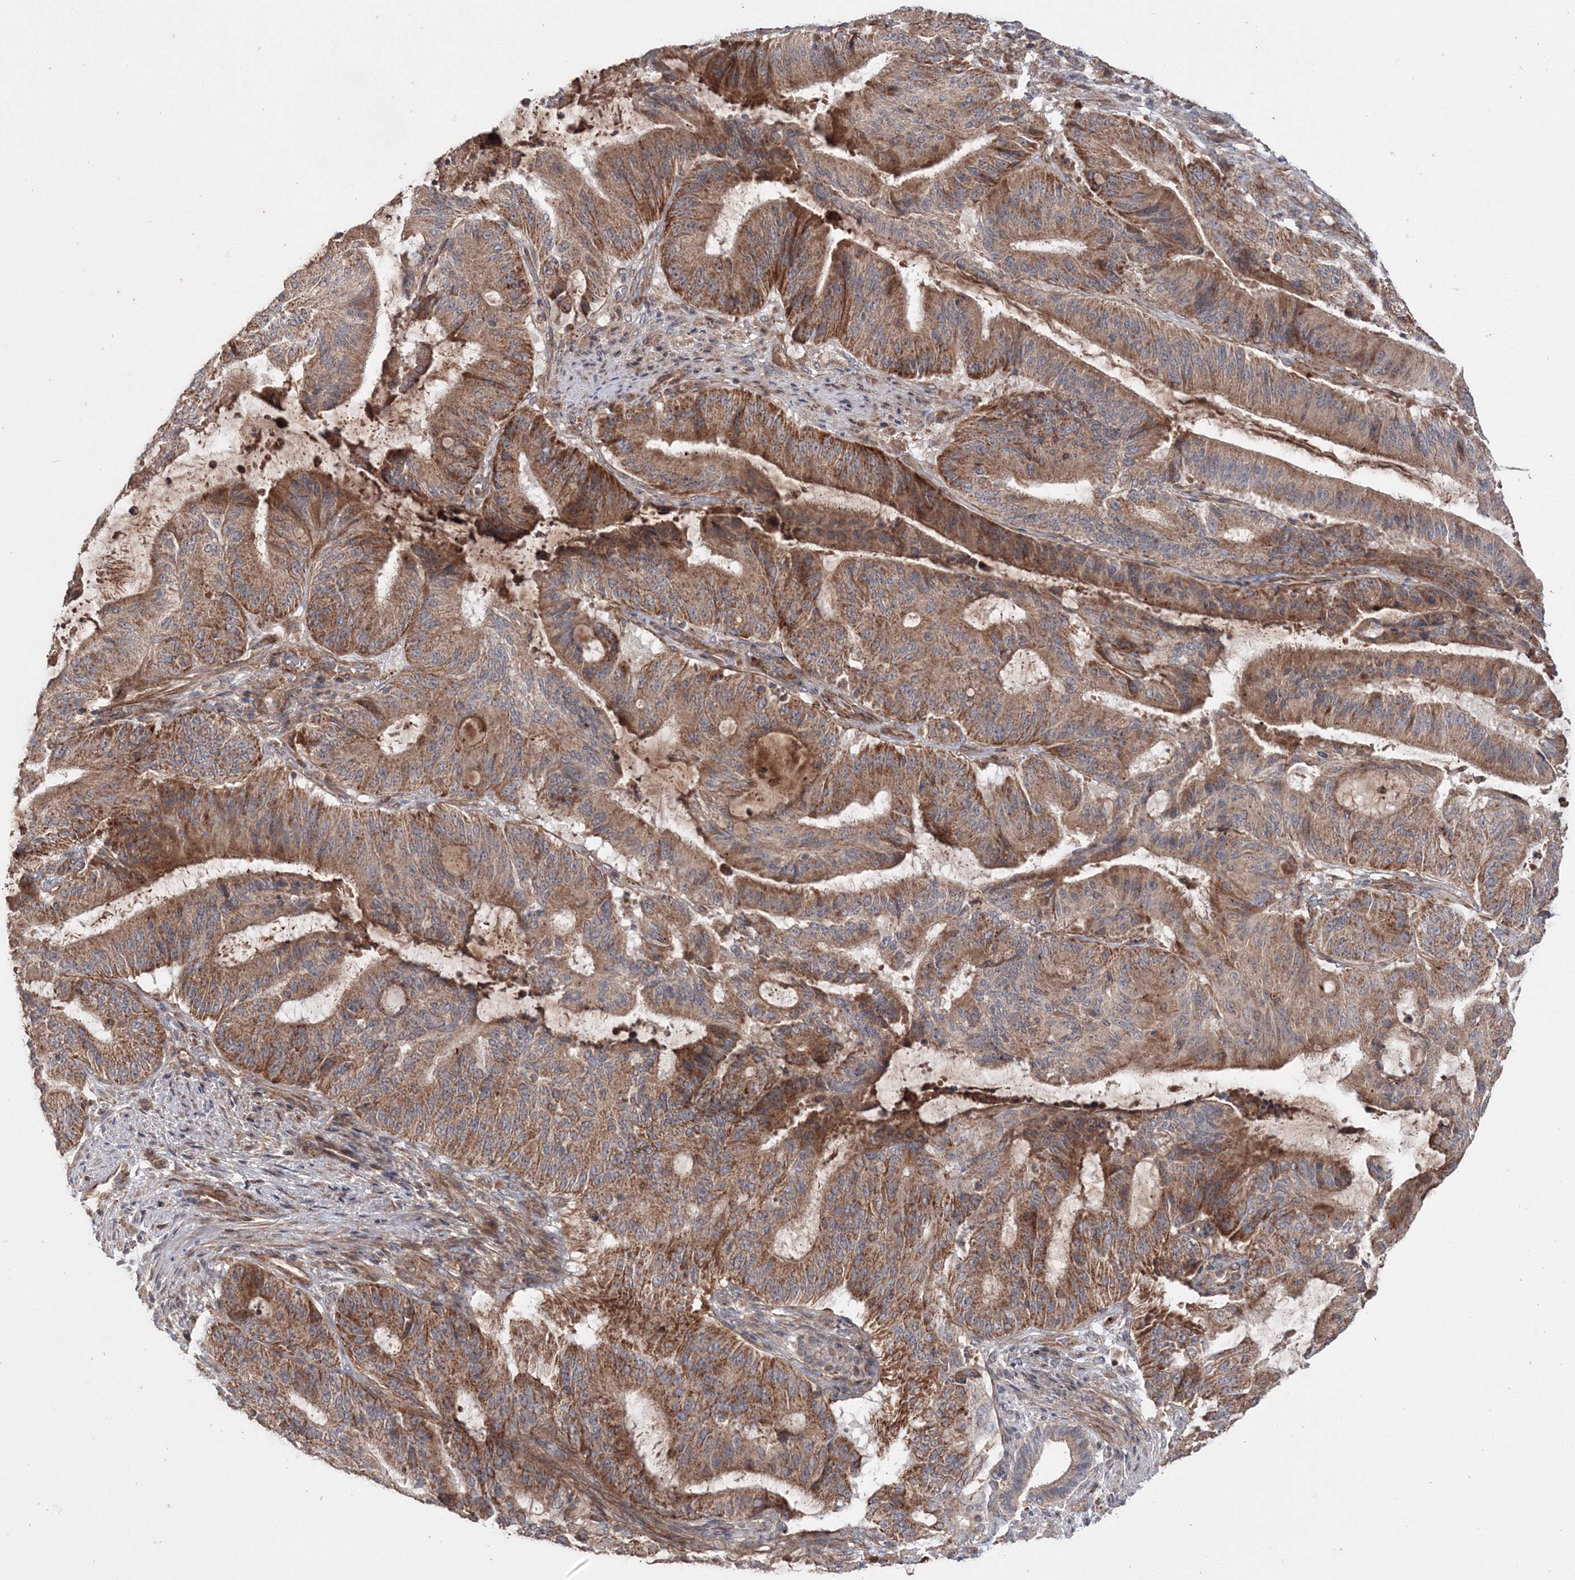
{"staining": {"intensity": "strong", "quantity": ">75%", "location": "cytoplasmic/membranous"}, "tissue": "liver cancer", "cell_type": "Tumor cells", "image_type": "cancer", "snomed": [{"axis": "morphology", "description": "Normal tissue, NOS"}, {"axis": "morphology", "description": "Cholangiocarcinoma"}, {"axis": "topography", "description": "Liver"}, {"axis": "topography", "description": "Peripheral nerve tissue"}], "caption": "A high amount of strong cytoplasmic/membranous staining is identified in about >75% of tumor cells in liver cancer (cholangiocarcinoma) tissue.", "gene": "NOA1", "patient": {"sex": "female", "age": 73}}